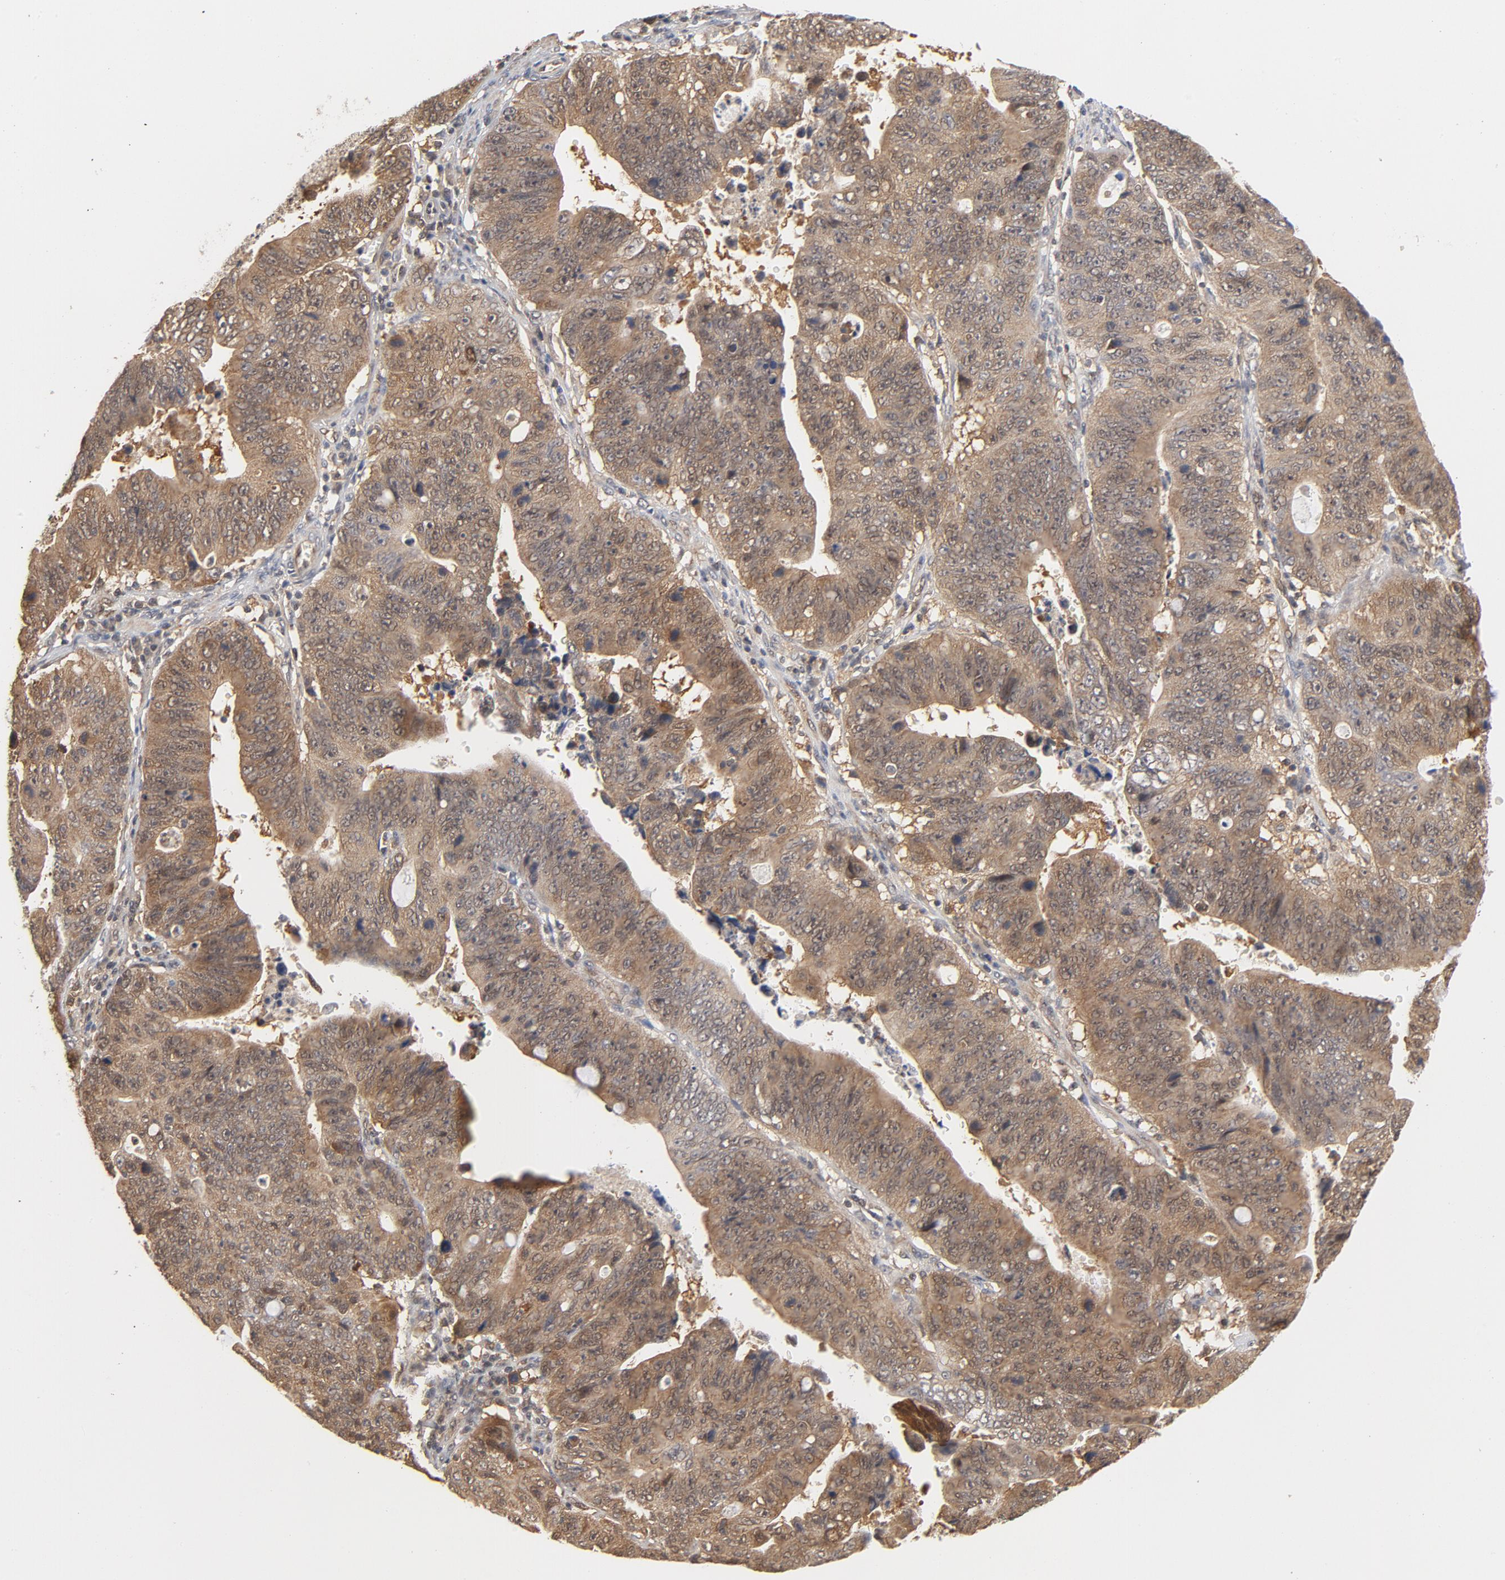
{"staining": {"intensity": "moderate", "quantity": ">75%", "location": "cytoplasmic/membranous"}, "tissue": "stomach cancer", "cell_type": "Tumor cells", "image_type": "cancer", "snomed": [{"axis": "morphology", "description": "Adenocarcinoma, NOS"}, {"axis": "topography", "description": "Stomach"}], "caption": "Approximately >75% of tumor cells in adenocarcinoma (stomach) exhibit moderate cytoplasmic/membranous protein staining as visualized by brown immunohistochemical staining.", "gene": "CDC37", "patient": {"sex": "male", "age": 59}}